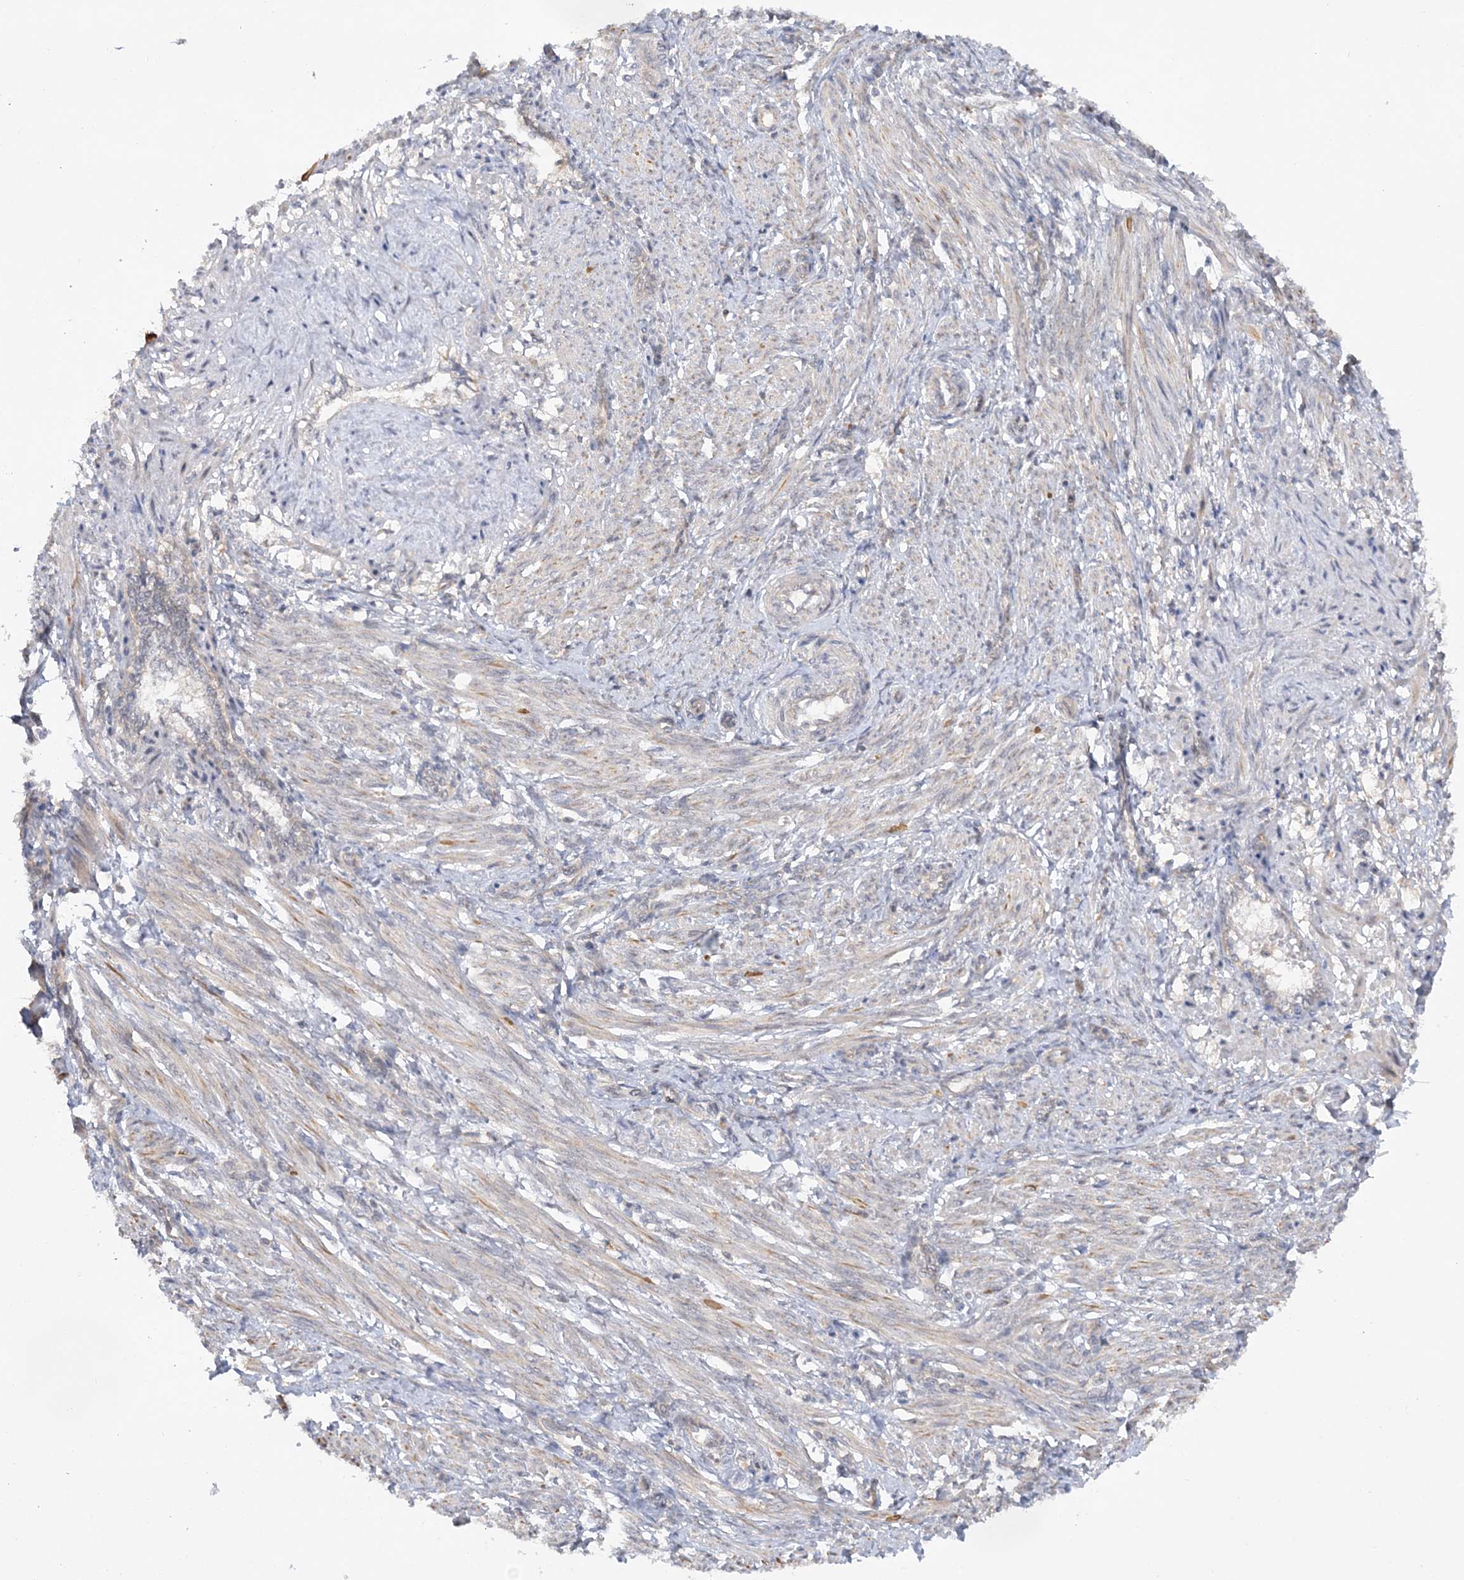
{"staining": {"intensity": "moderate", "quantity": "25%-75%", "location": "nuclear"}, "tissue": "smooth muscle", "cell_type": "Smooth muscle cells", "image_type": "normal", "snomed": [{"axis": "morphology", "description": "Normal tissue, NOS"}, {"axis": "topography", "description": "Endometrium"}], "caption": "This histopathology image reveals immunohistochemistry (IHC) staining of unremarkable smooth muscle, with medium moderate nuclear positivity in about 25%-75% of smooth muscle cells.", "gene": "MMADHC", "patient": {"sex": "female", "age": 33}}